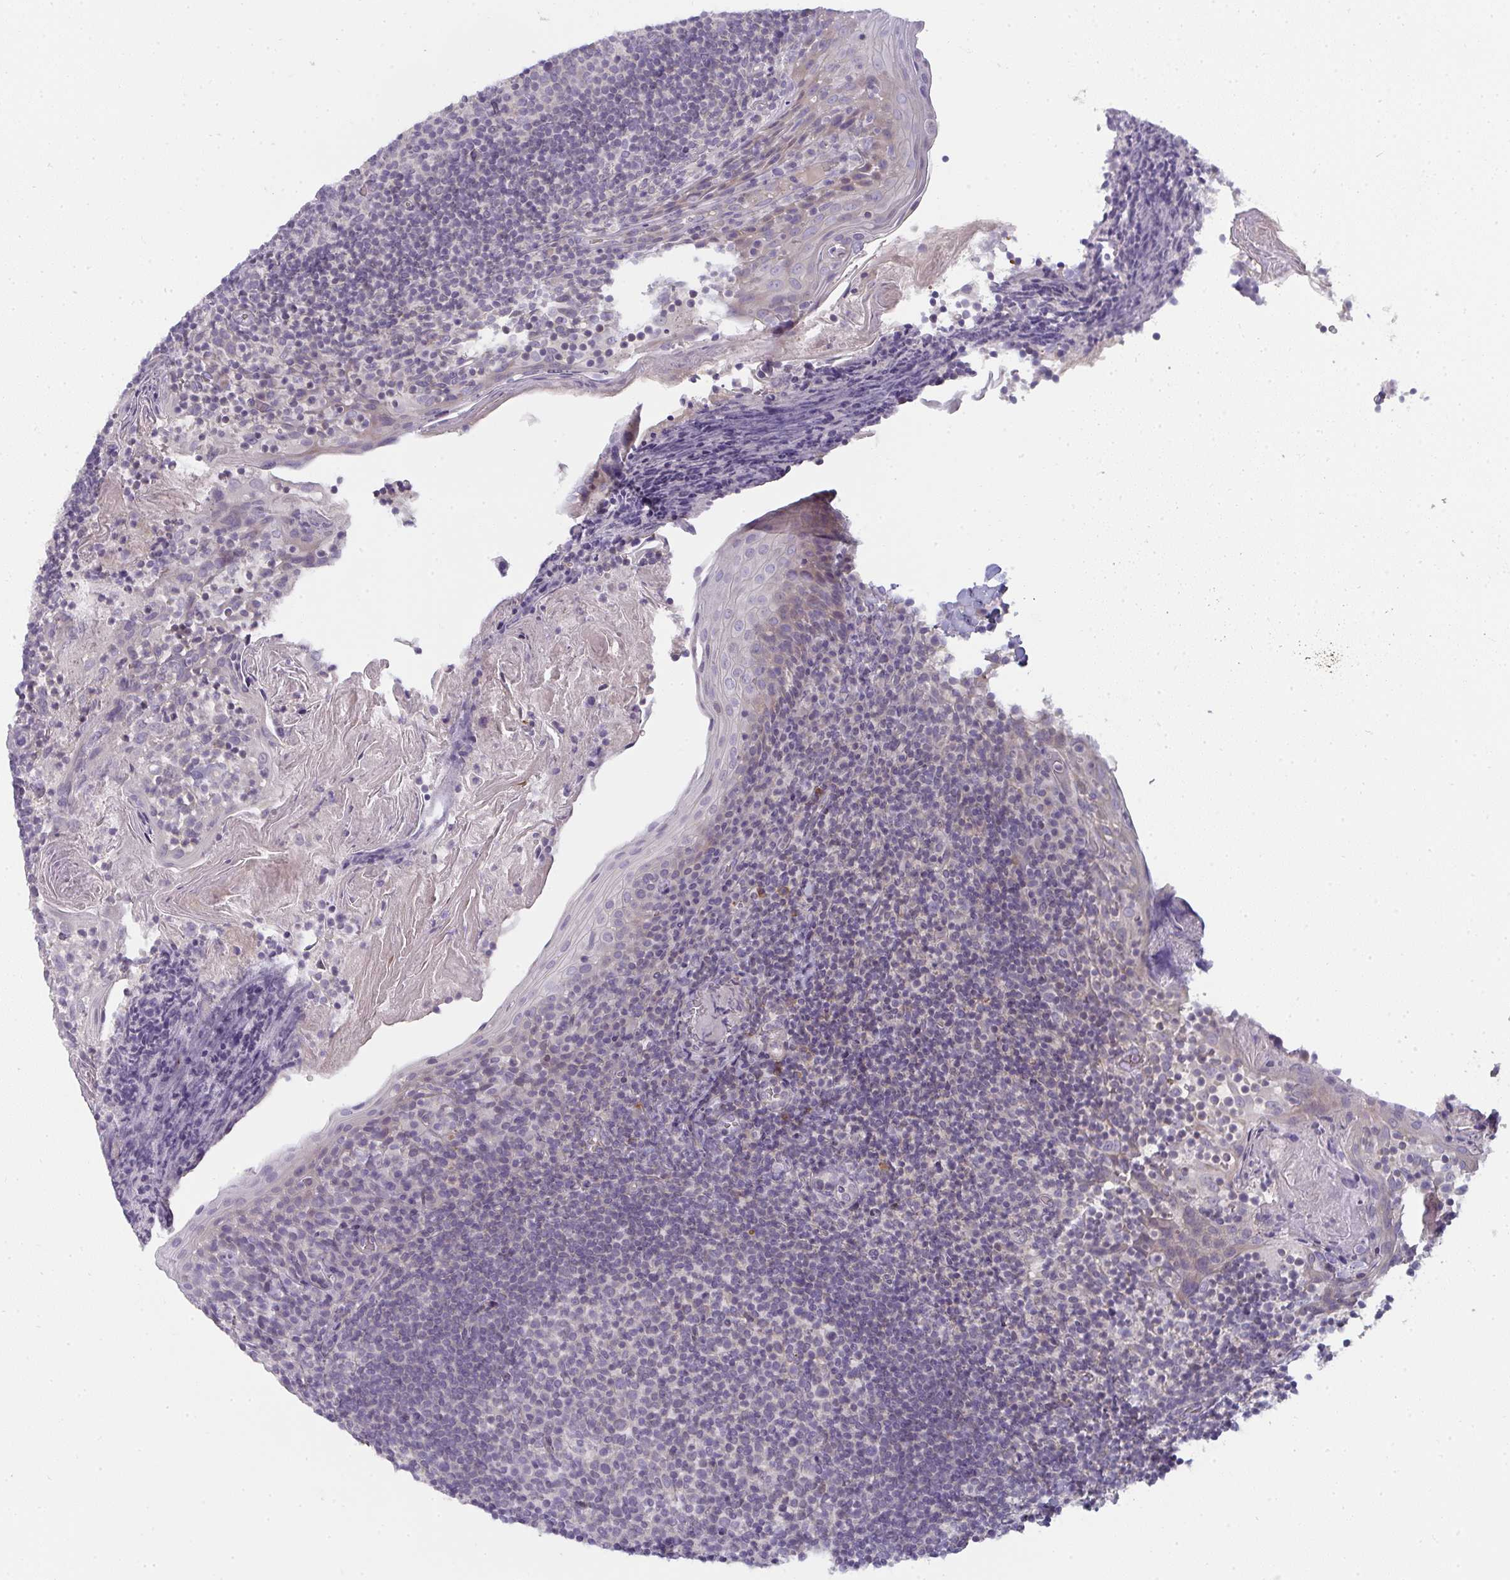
{"staining": {"intensity": "weak", "quantity": "<25%", "location": "cytoplasmic/membranous"}, "tissue": "tonsil", "cell_type": "Germinal center cells", "image_type": "normal", "snomed": [{"axis": "morphology", "description": "Normal tissue, NOS"}, {"axis": "topography", "description": "Tonsil"}], "caption": "Photomicrograph shows no significant protein positivity in germinal center cells of benign tonsil.", "gene": "SHB", "patient": {"sex": "female", "age": 10}}